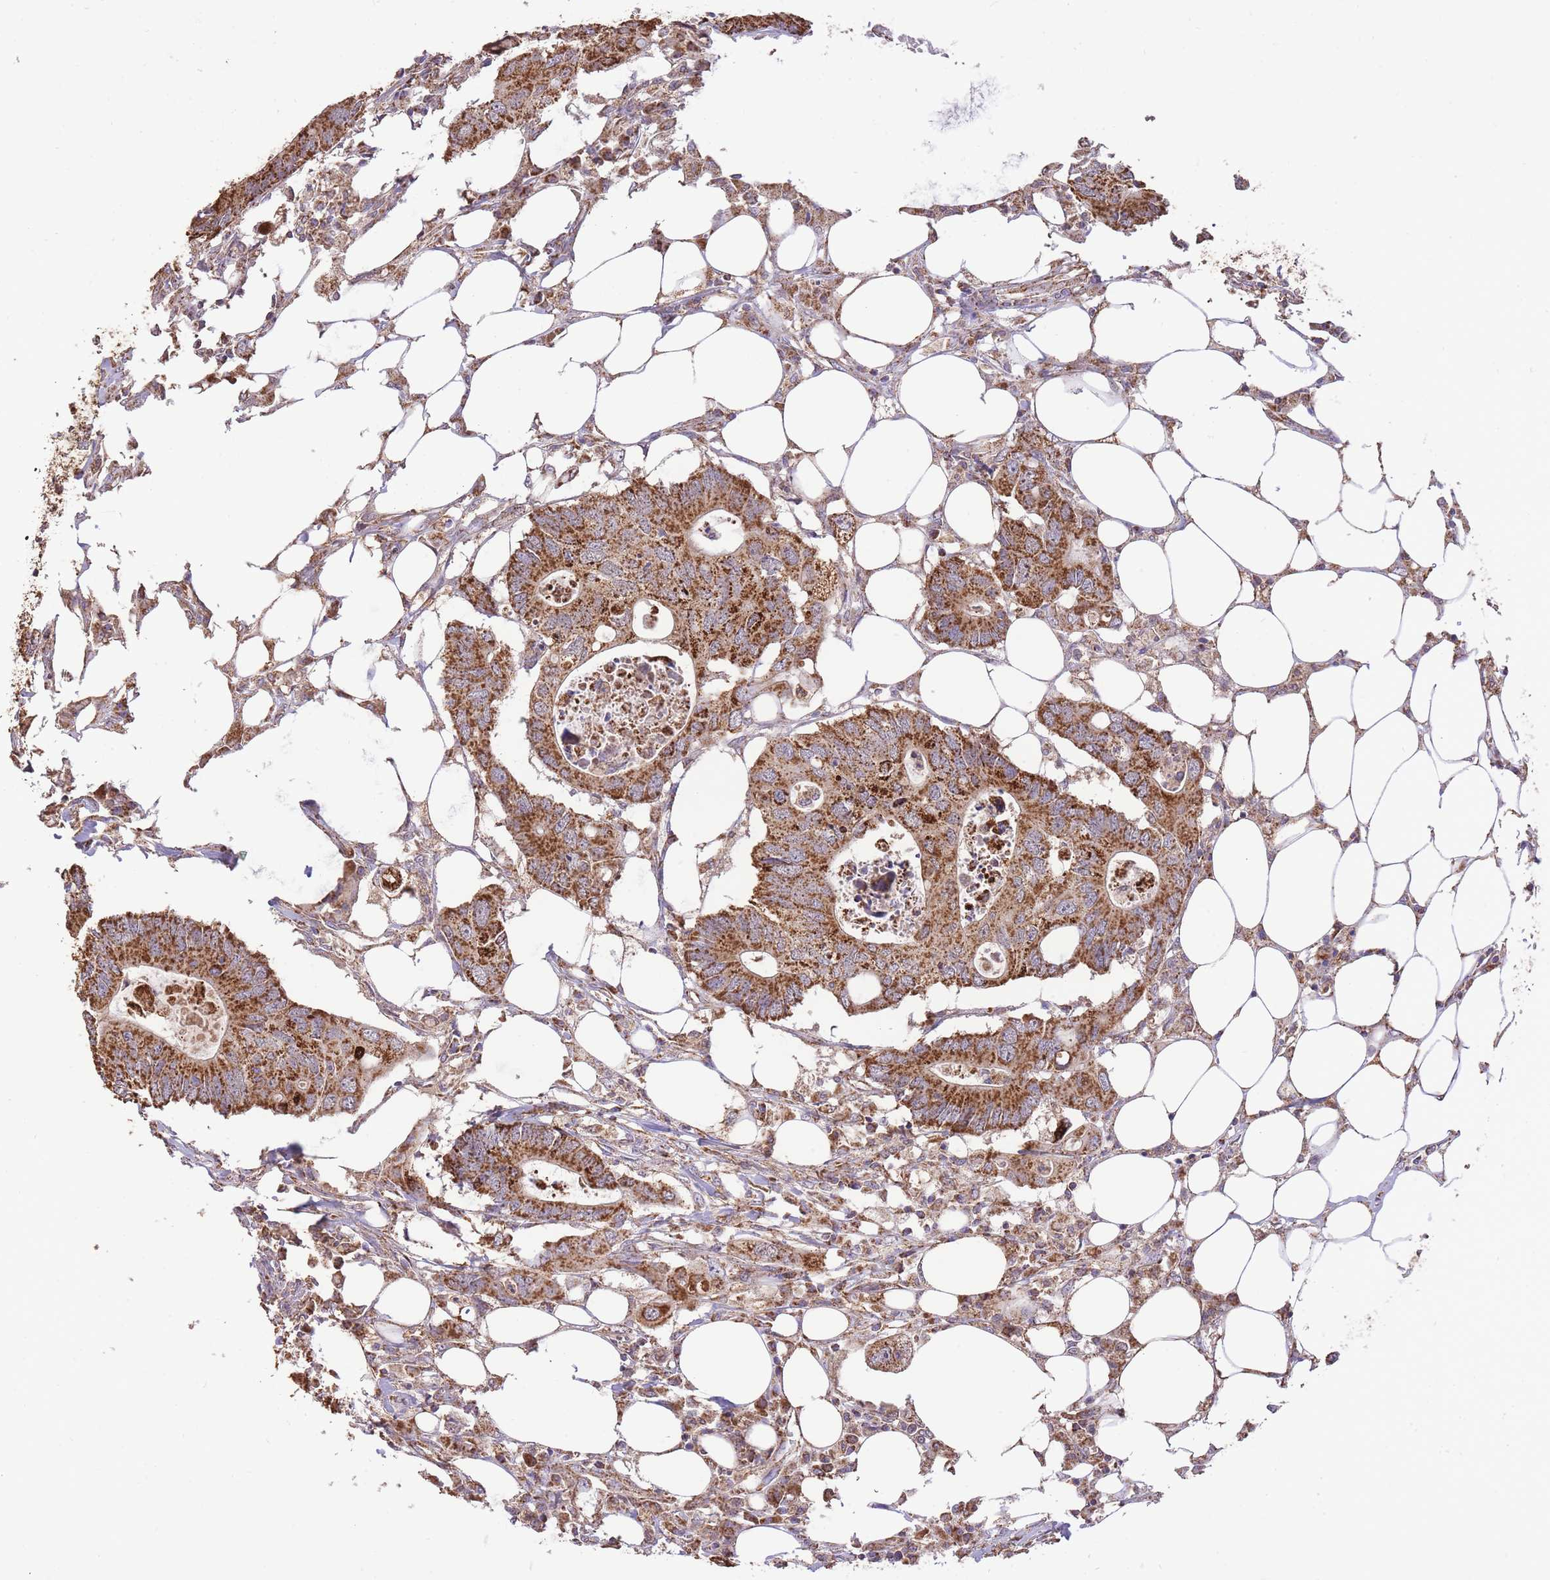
{"staining": {"intensity": "strong", "quantity": ">75%", "location": "cytoplasmic/membranous"}, "tissue": "colorectal cancer", "cell_type": "Tumor cells", "image_type": "cancer", "snomed": [{"axis": "morphology", "description": "Adenocarcinoma, NOS"}, {"axis": "topography", "description": "Colon"}], "caption": "Colorectal adenocarcinoma stained with a brown dye displays strong cytoplasmic/membranous positive staining in approximately >75% of tumor cells.", "gene": "PREP", "patient": {"sex": "male", "age": 71}}